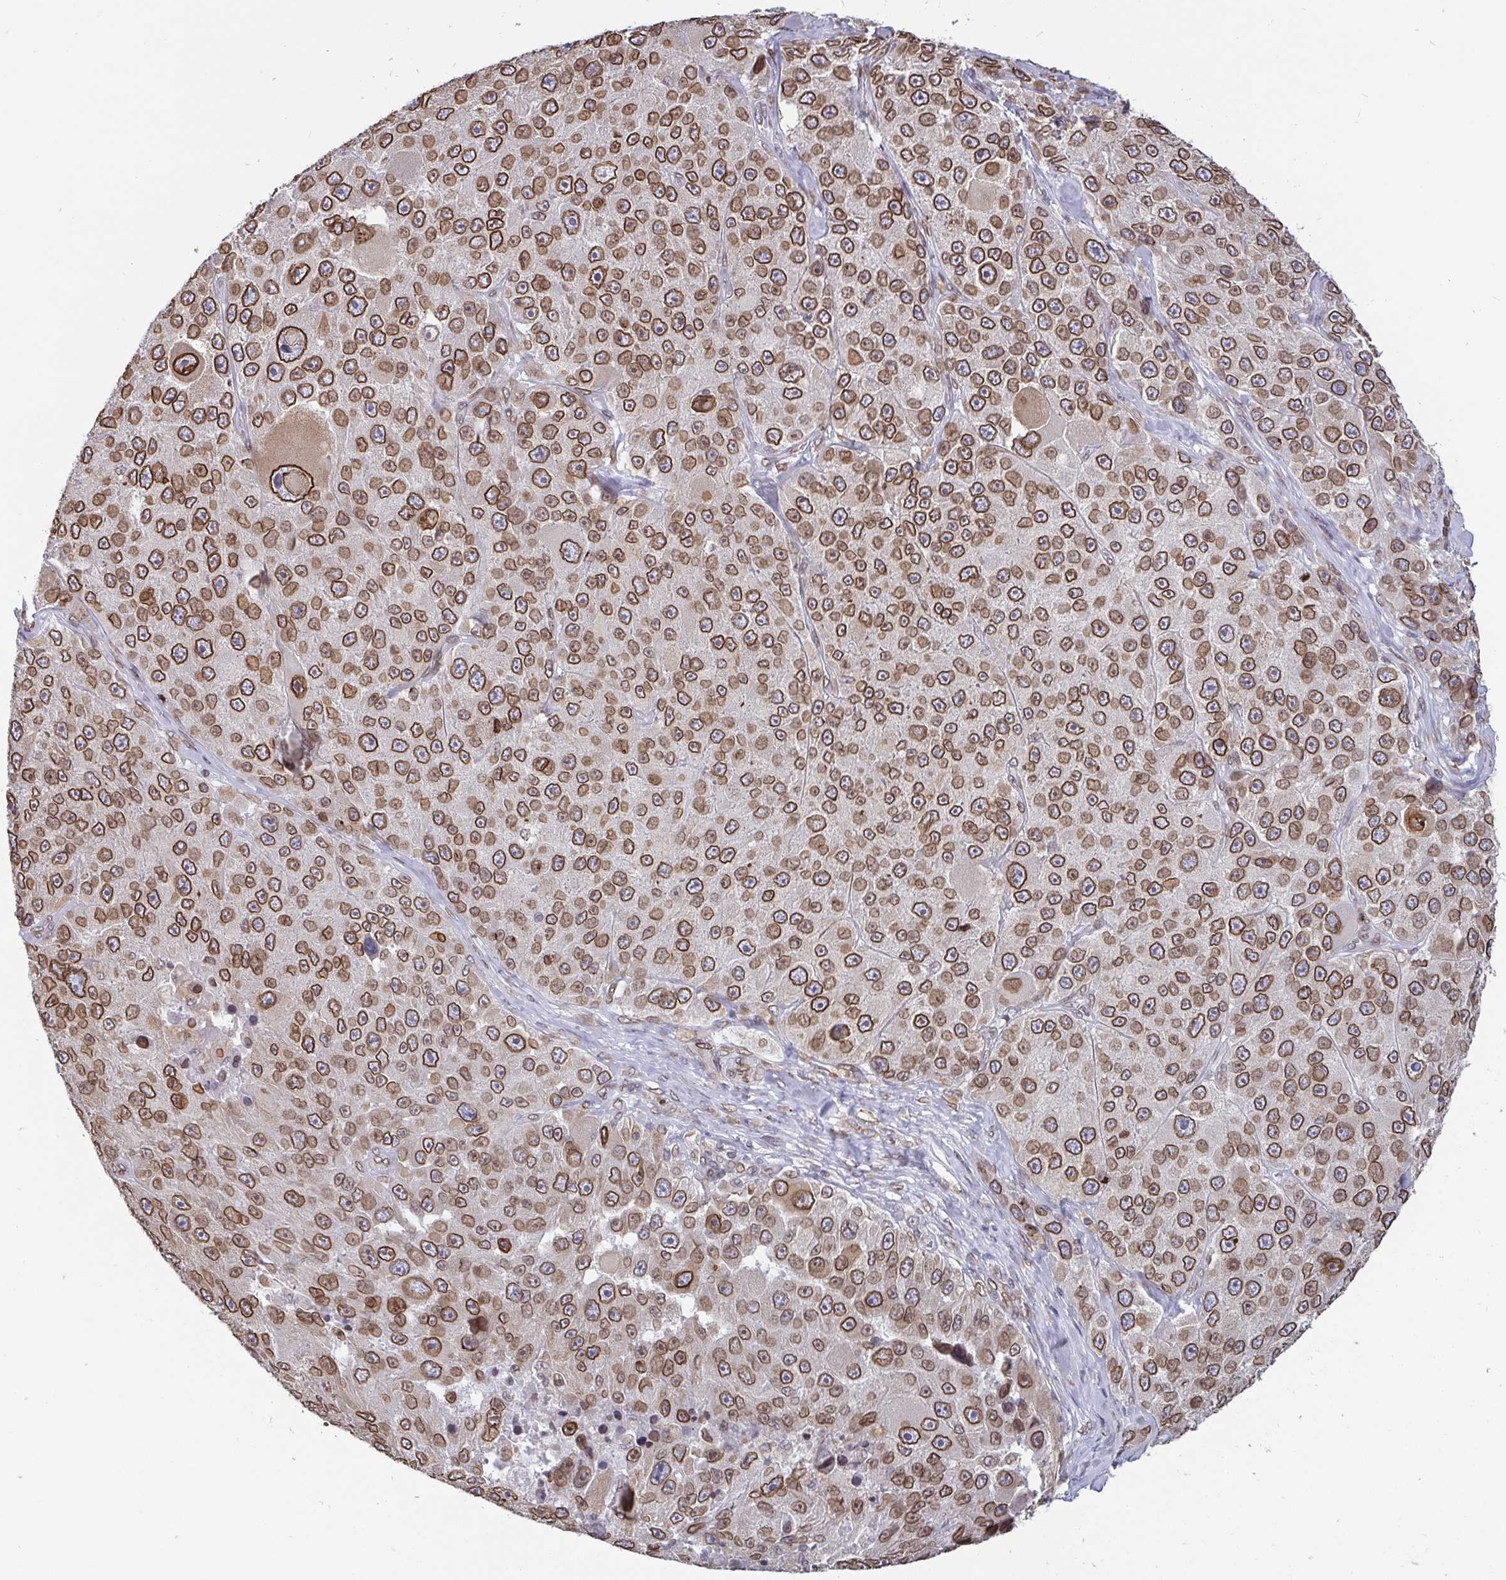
{"staining": {"intensity": "strong", "quantity": ">75%", "location": "cytoplasmic/membranous,nuclear"}, "tissue": "melanoma", "cell_type": "Tumor cells", "image_type": "cancer", "snomed": [{"axis": "morphology", "description": "Malignant melanoma, Metastatic site"}, {"axis": "topography", "description": "Lymph node"}], "caption": "An IHC histopathology image of neoplastic tissue is shown. Protein staining in brown shows strong cytoplasmic/membranous and nuclear positivity in malignant melanoma (metastatic site) within tumor cells.", "gene": "EMD", "patient": {"sex": "male", "age": 62}}